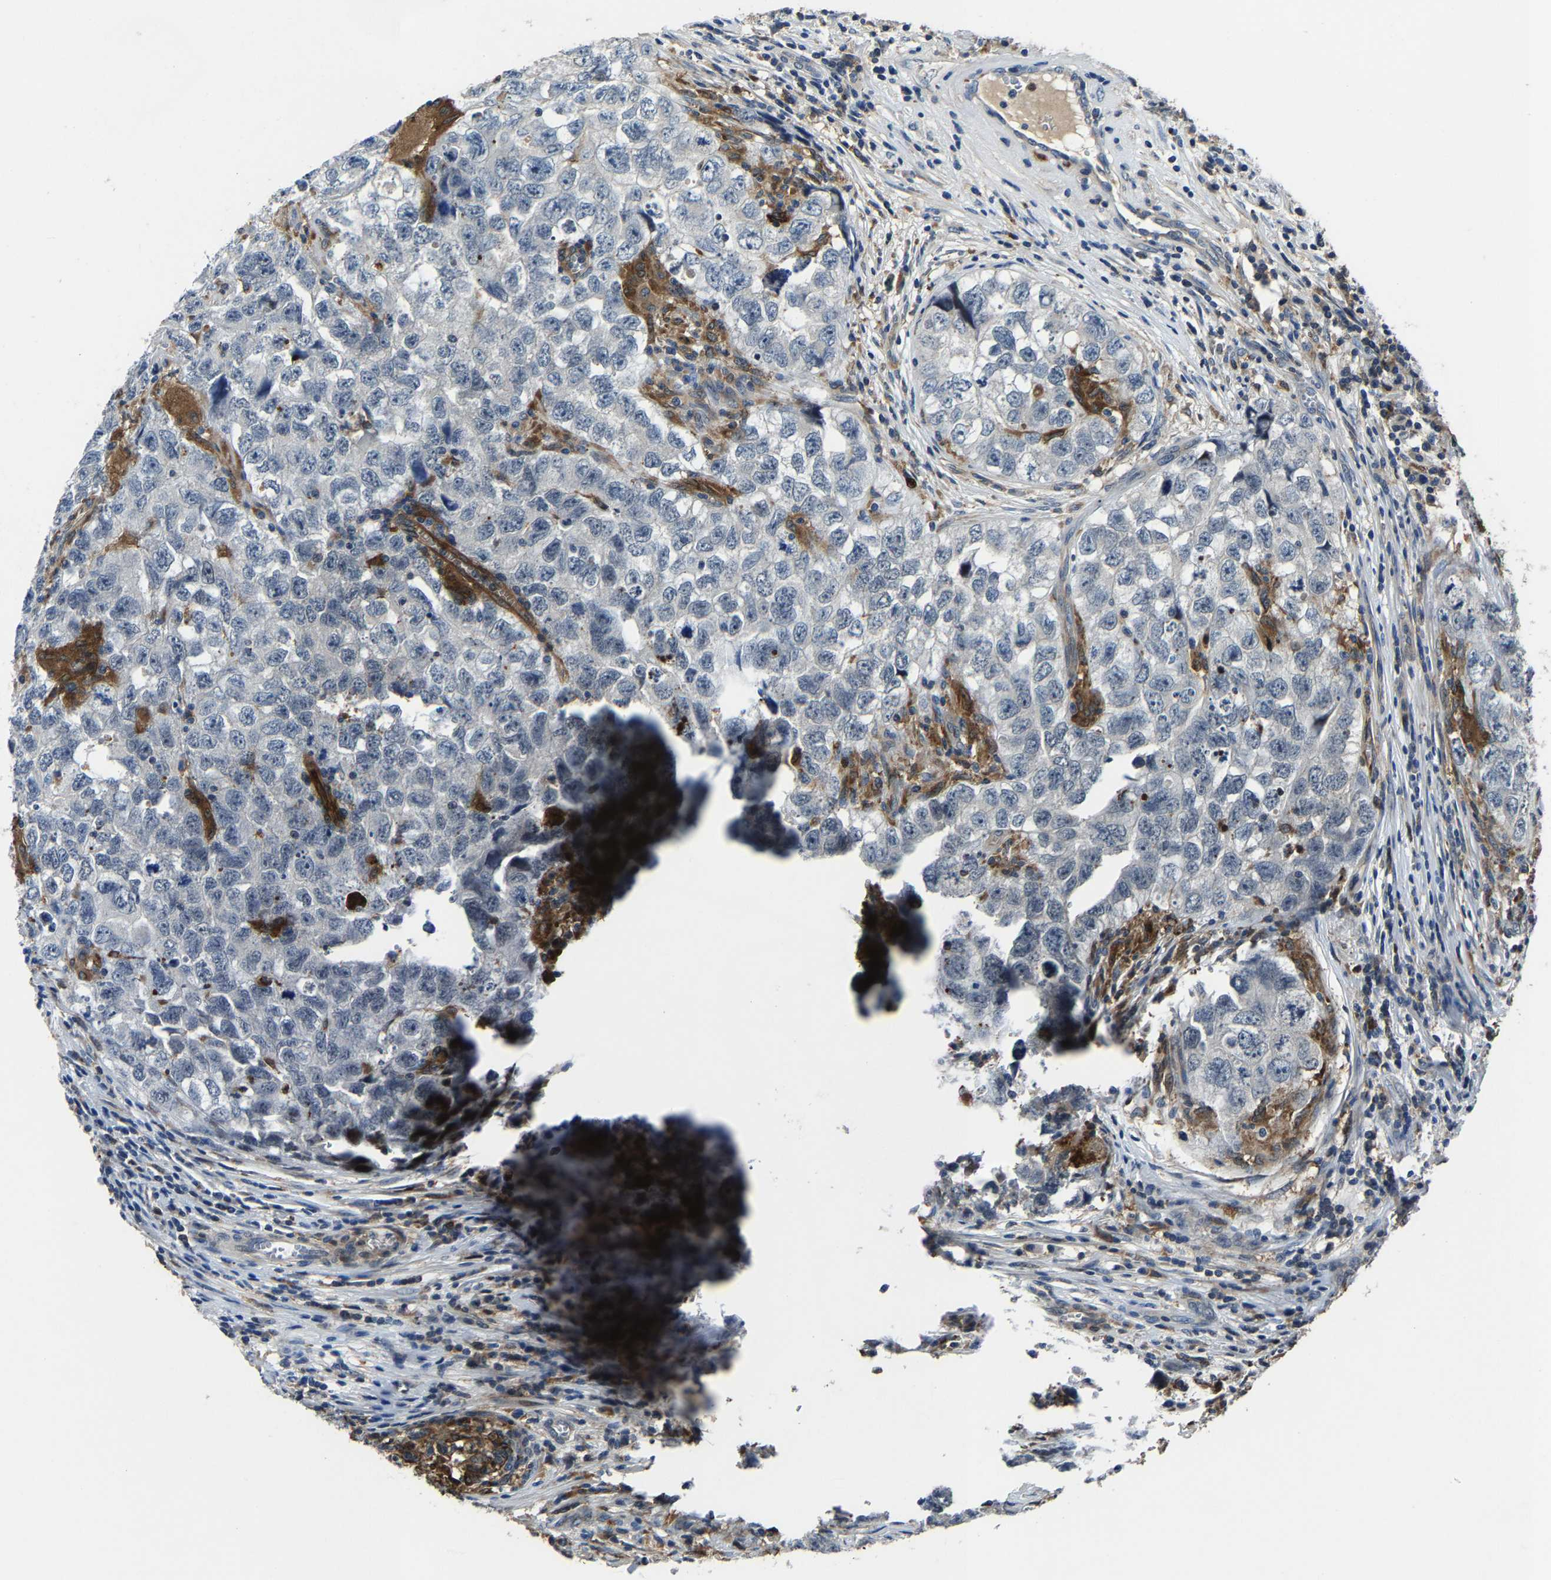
{"staining": {"intensity": "negative", "quantity": "none", "location": "none"}, "tissue": "testis cancer", "cell_type": "Tumor cells", "image_type": "cancer", "snomed": [{"axis": "morphology", "description": "Seminoma, NOS"}, {"axis": "morphology", "description": "Carcinoma, Embryonal, NOS"}, {"axis": "topography", "description": "Testis"}], "caption": "IHC of human testis embryonal carcinoma demonstrates no positivity in tumor cells.", "gene": "PCNX2", "patient": {"sex": "male", "age": 43}}